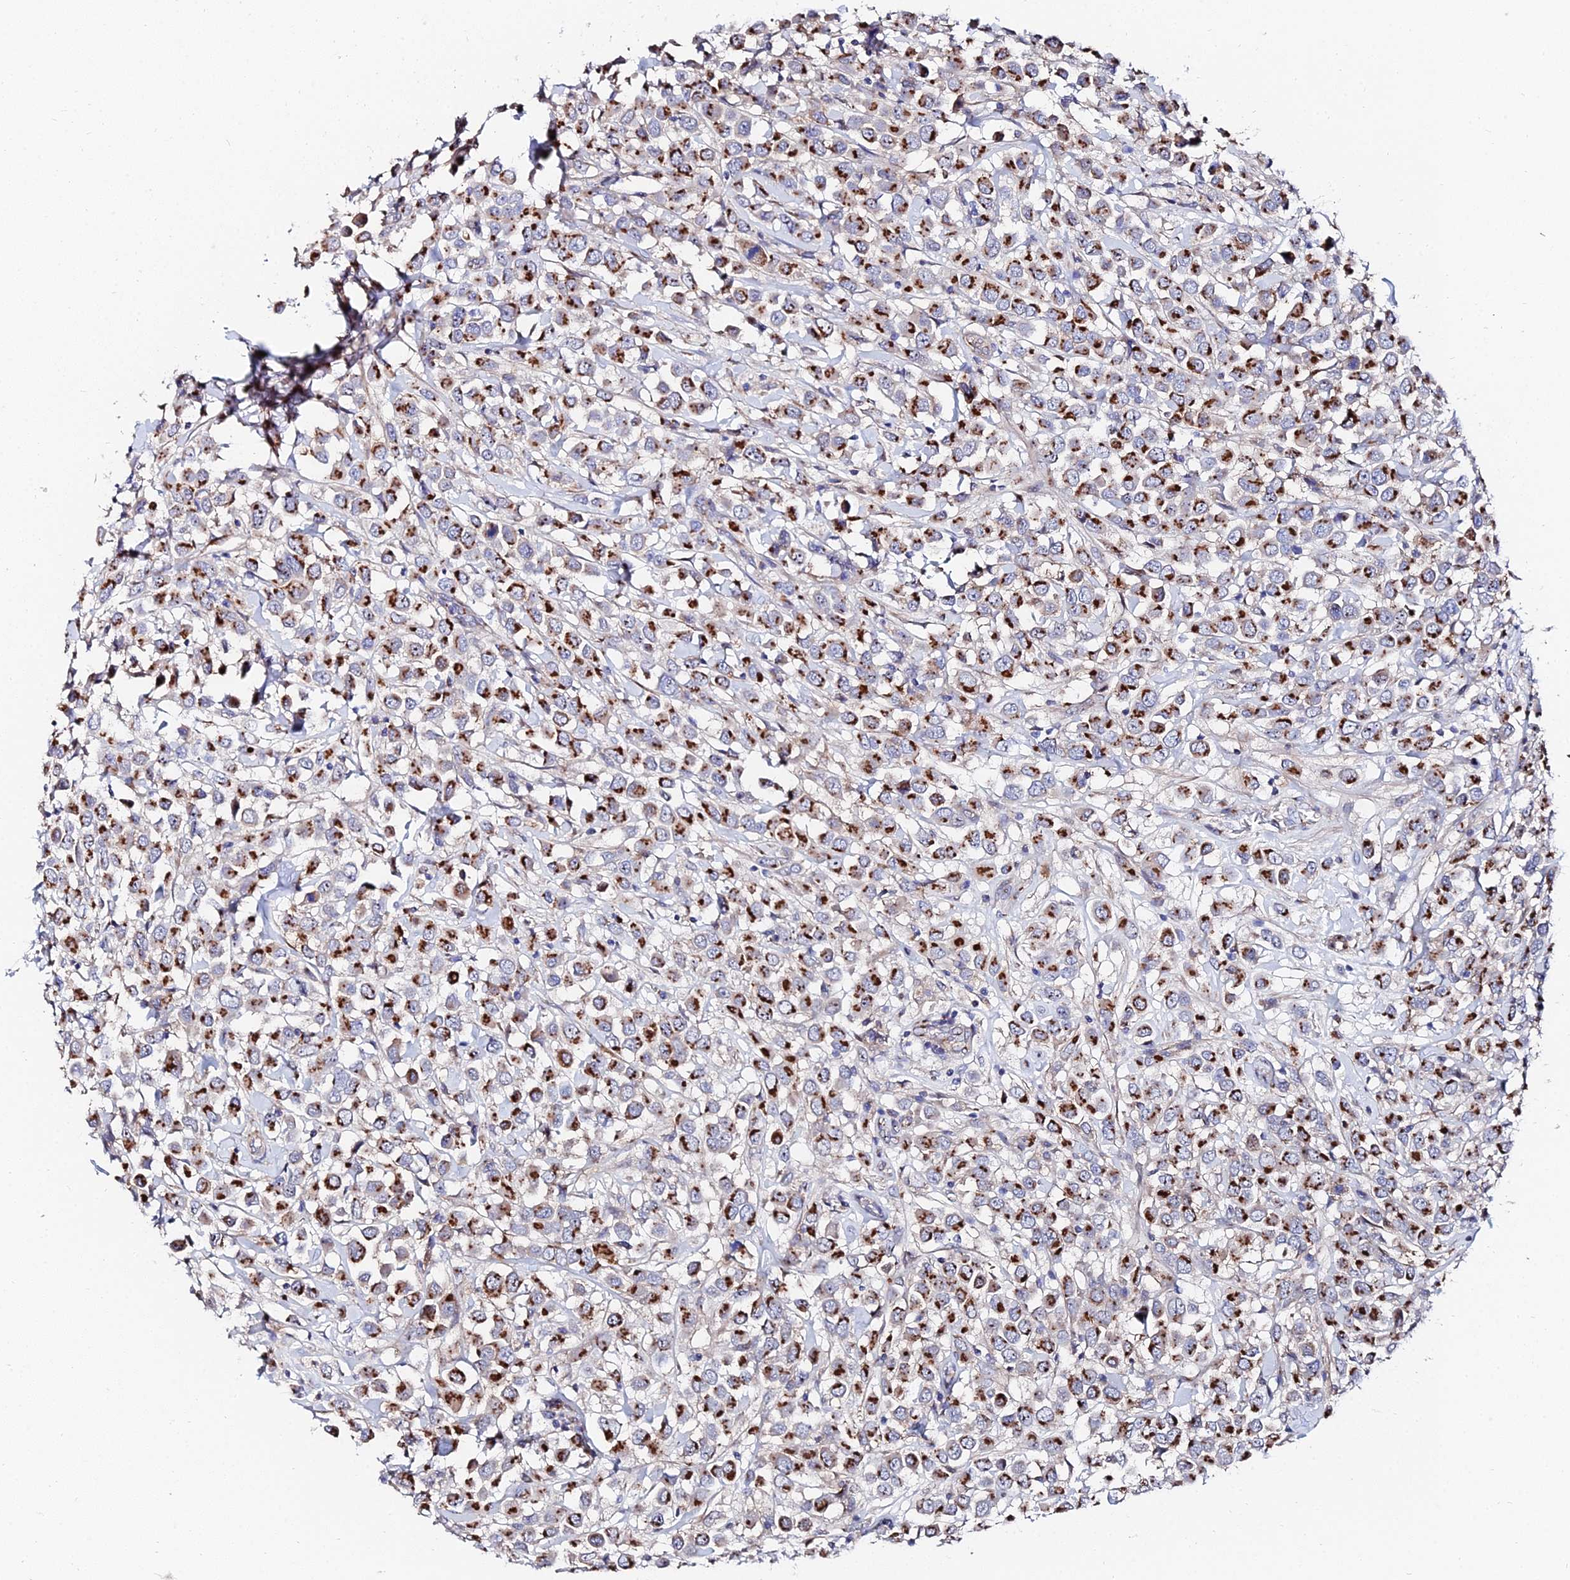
{"staining": {"intensity": "strong", "quantity": ">75%", "location": "cytoplasmic/membranous"}, "tissue": "breast cancer", "cell_type": "Tumor cells", "image_type": "cancer", "snomed": [{"axis": "morphology", "description": "Duct carcinoma"}, {"axis": "topography", "description": "Breast"}], "caption": "Breast cancer tissue demonstrates strong cytoplasmic/membranous staining in approximately >75% of tumor cells", "gene": "BORCS8", "patient": {"sex": "female", "age": 61}}